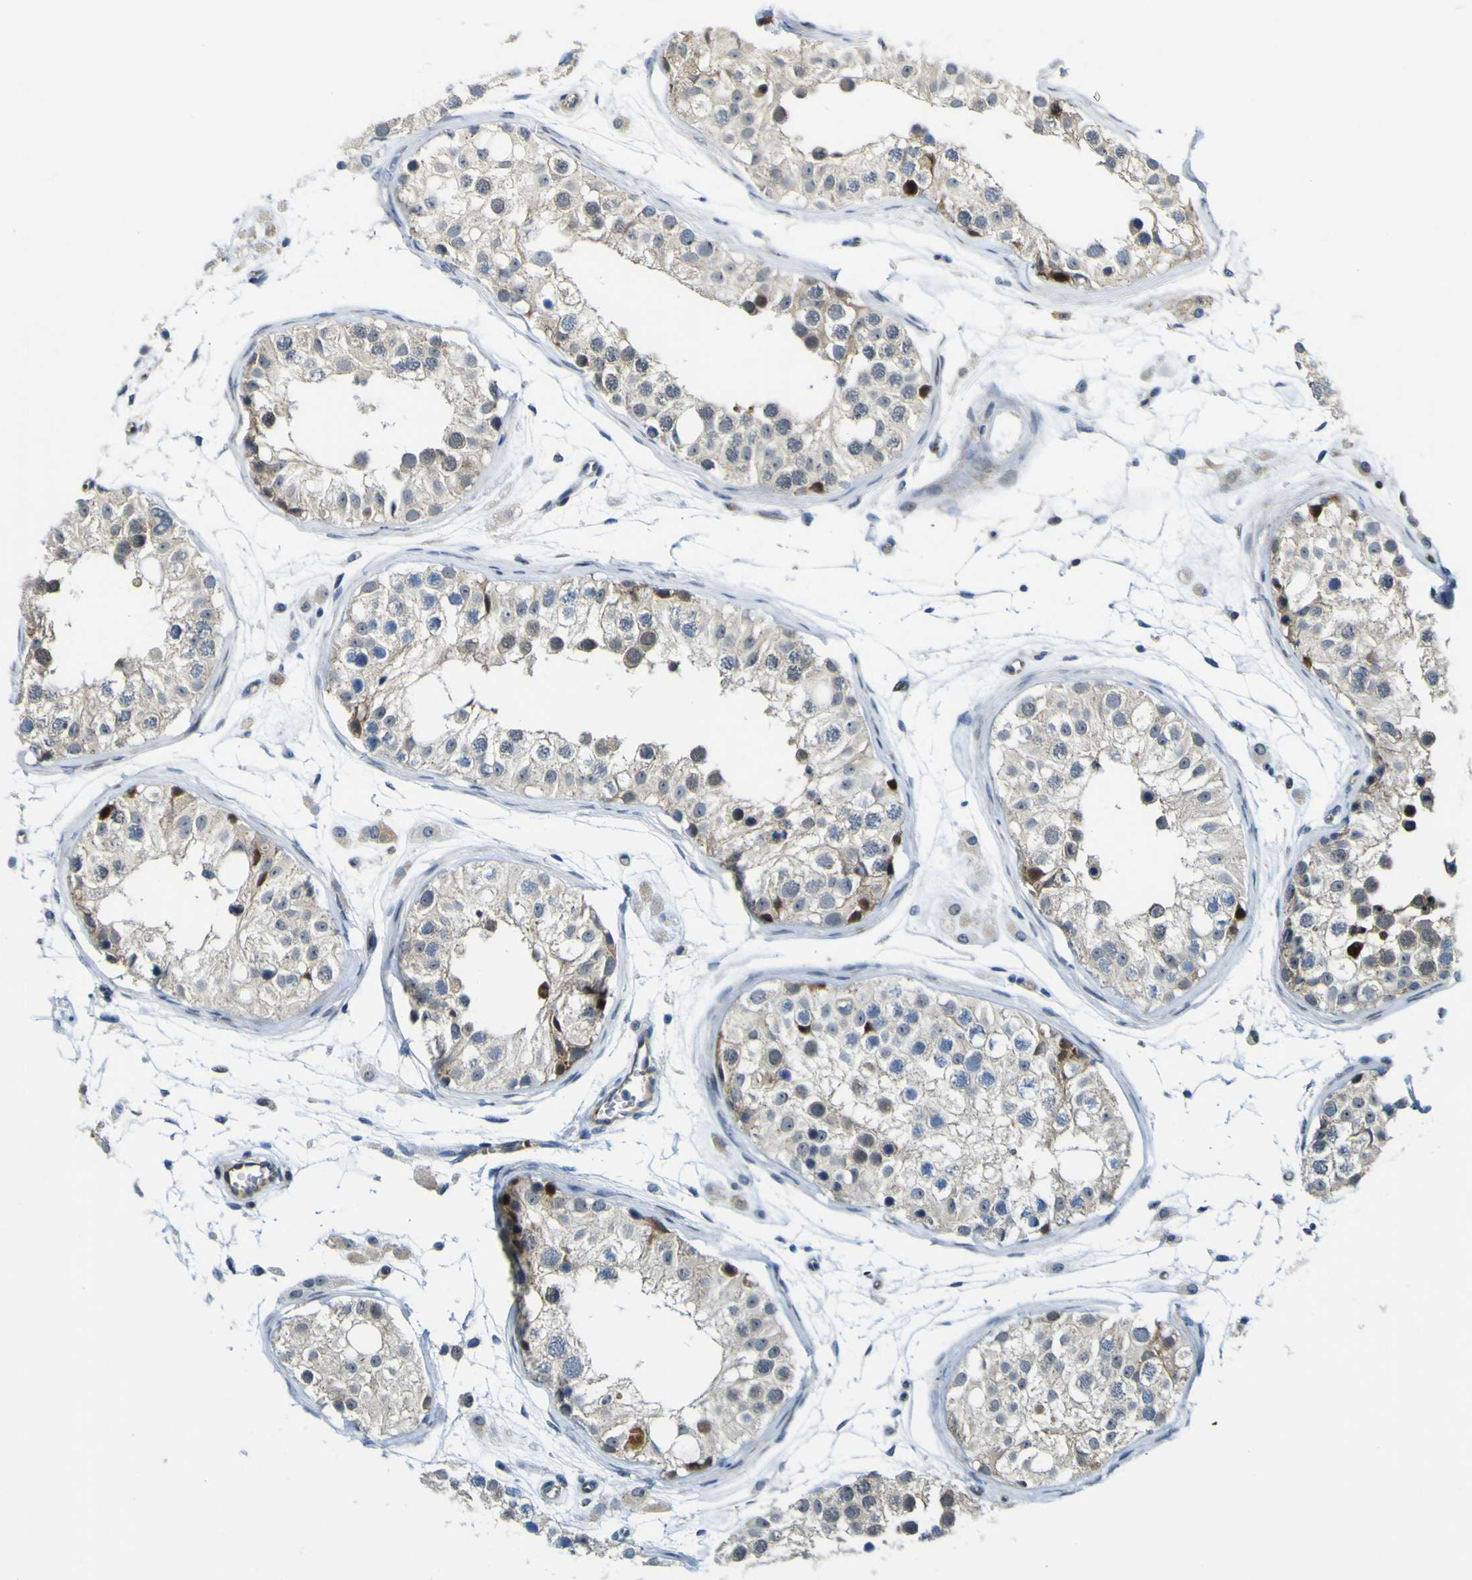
{"staining": {"intensity": "moderate", "quantity": "<25%", "location": "cytoplasmic/membranous,nuclear"}, "tissue": "testis", "cell_type": "Cells in seminiferous ducts", "image_type": "normal", "snomed": [{"axis": "morphology", "description": "Normal tissue, NOS"}, {"axis": "morphology", "description": "Adenocarcinoma, metastatic, NOS"}, {"axis": "topography", "description": "Testis"}], "caption": "An image showing moderate cytoplasmic/membranous,nuclear positivity in about <25% of cells in seminiferous ducts in normal testis, as visualized by brown immunohistochemical staining.", "gene": "KDM7A", "patient": {"sex": "male", "age": 26}}